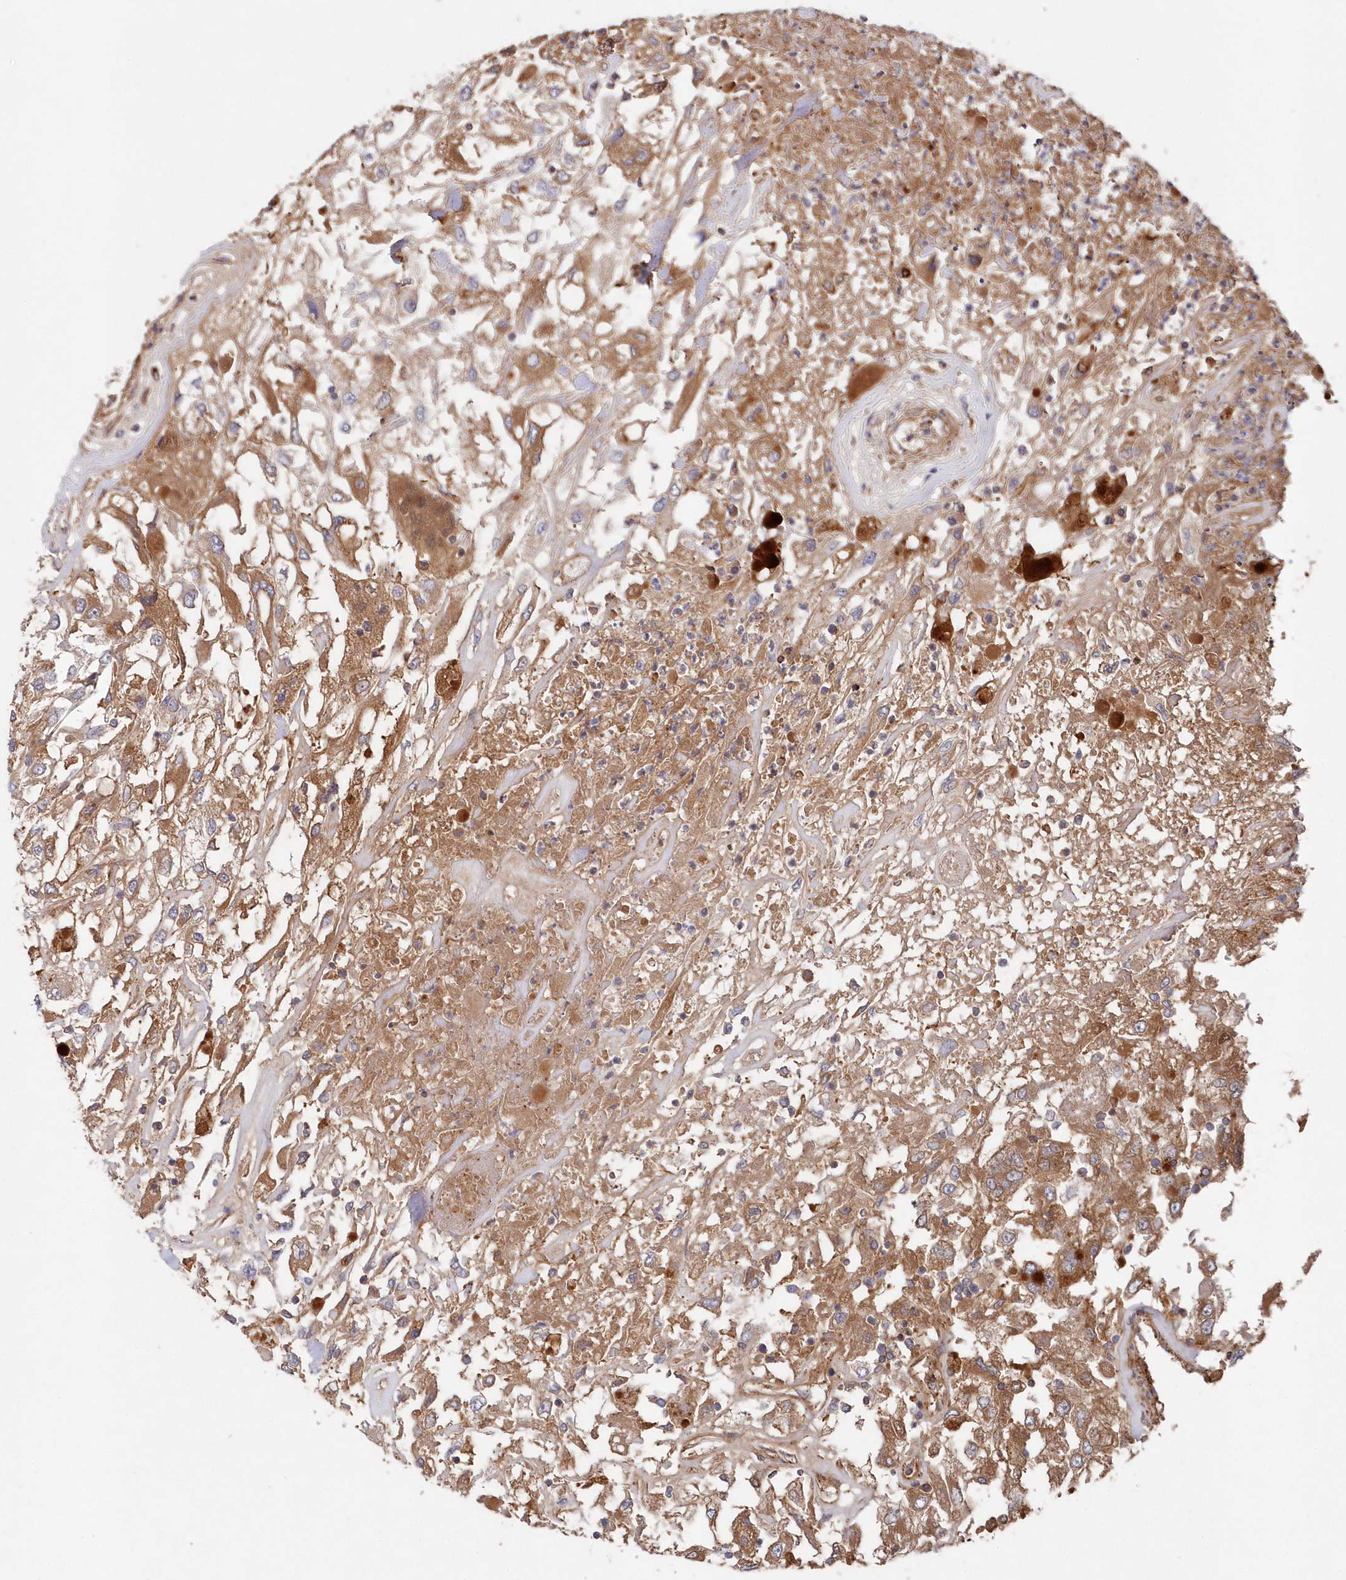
{"staining": {"intensity": "moderate", "quantity": ">75%", "location": "cytoplasmic/membranous"}, "tissue": "renal cancer", "cell_type": "Tumor cells", "image_type": "cancer", "snomed": [{"axis": "morphology", "description": "Adenocarcinoma, NOS"}, {"axis": "topography", "description": "Kidney"}], "caption": "This is an image of IHC staining of adenocarcinoma (renal), which shows moderate positivity in the cytoplasmic/membranous of tumor cells.", "gene": "ABHD14B", "patient": {"sex": "female", "age": 52}}